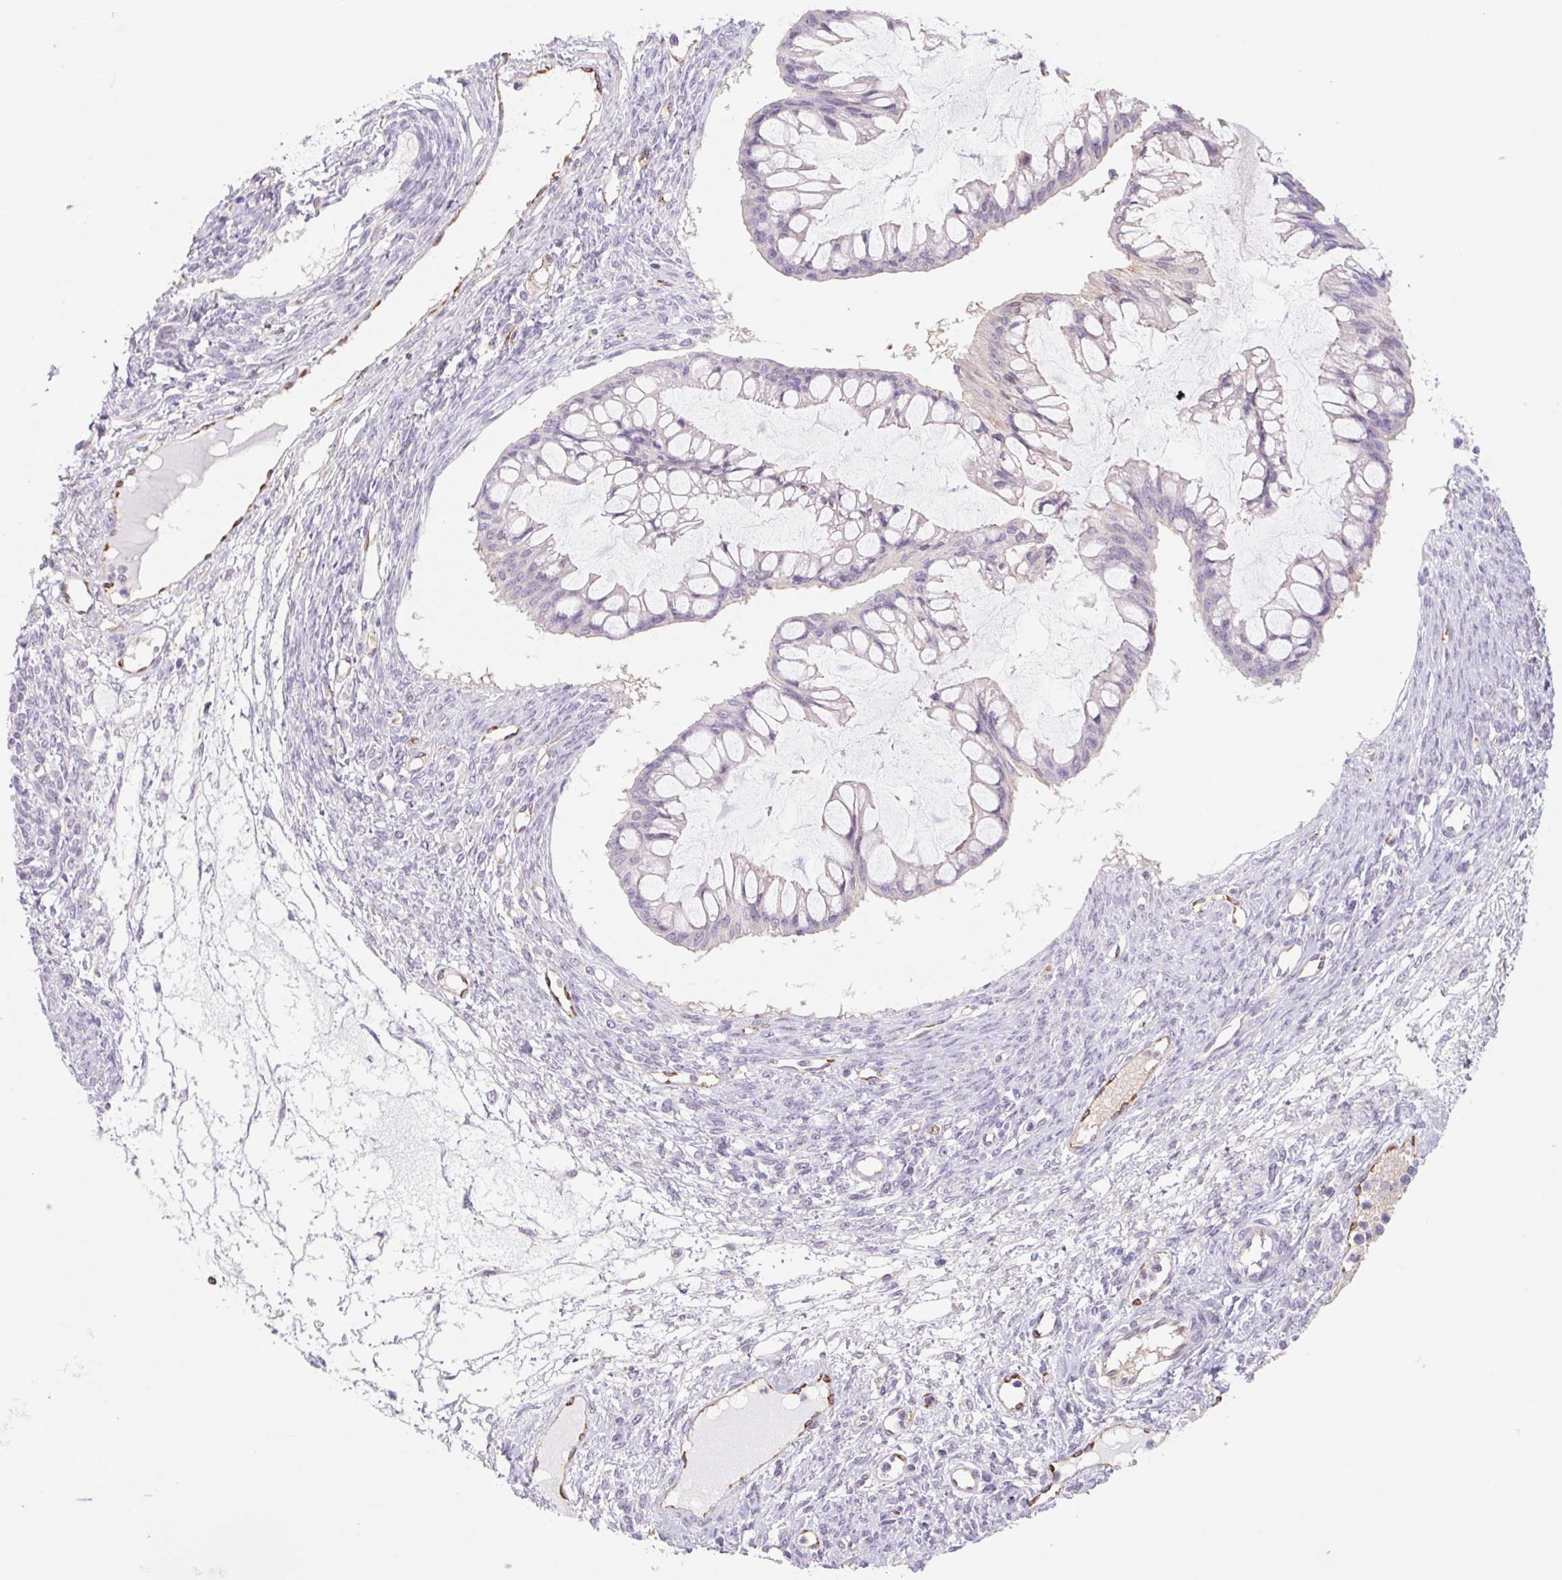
{"staining": {"intensity": "negative", "quantity": "none", "location": "none"}, "tissue": "ovarian cancer", "cell_type": "Tumor cells", "image_type": "cancer", "snomed": [{"axis": "morphology", "description": "Cystadenocarcinoma, mucinous, NOS"}, {"axis": "topography", "description": "Ovary"}], "caption": "This is an IHC micrograph of human ovarian cancer. There is no positivity in tumor cells.", "gene": "IGFL3", "patient": {"sex": "female", "age": 73}}